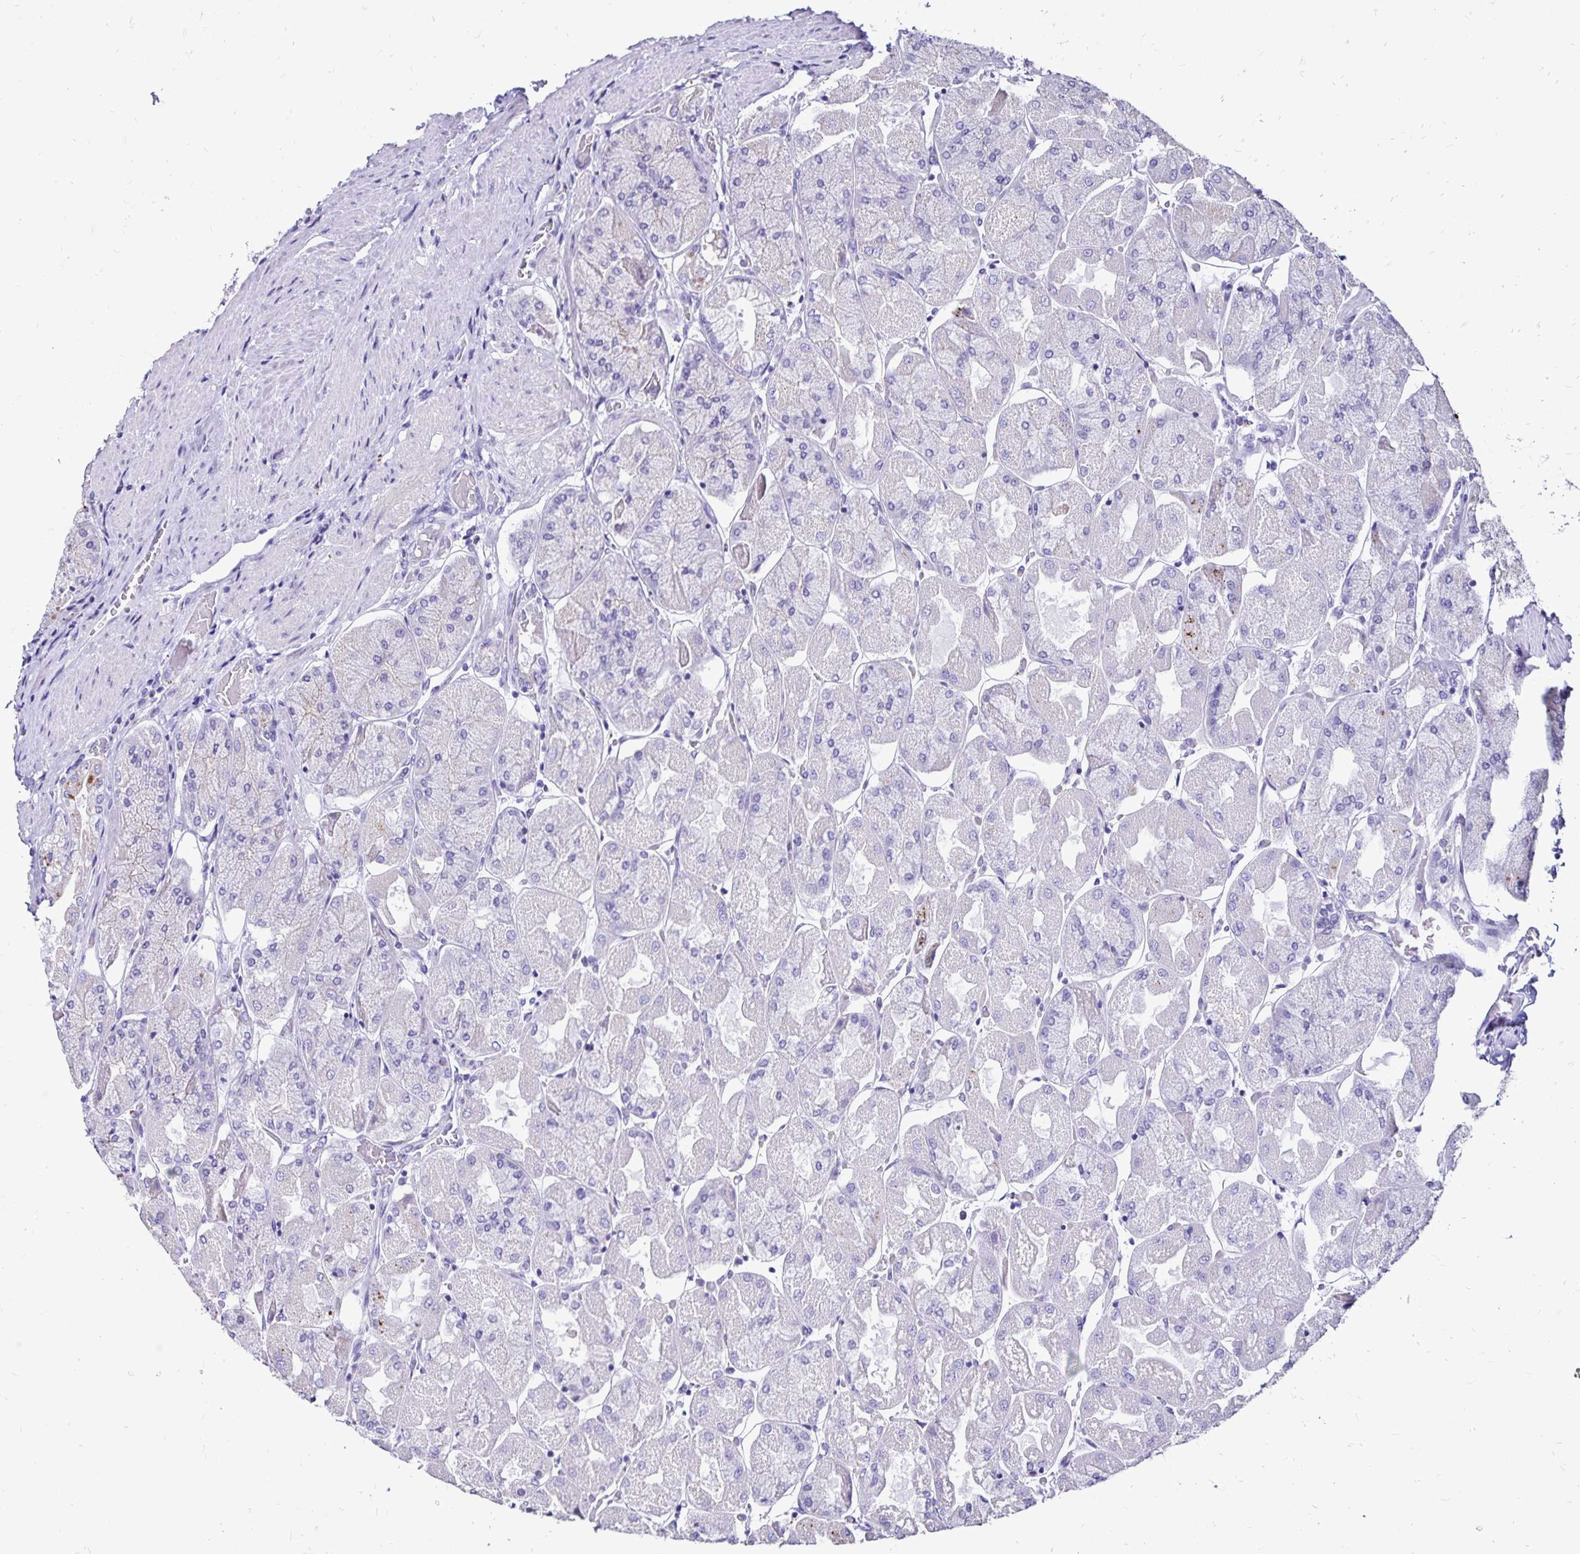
{"staining": {"intensity": "weak", "quantity": "<25%", "location": "cytoplasmic/membranous"}, "tissue": "stomach", "cell_type": "Glandular cells", "image_type": "normal", "snomed": [{"axis": "morphology", "description": "Normal tissue, NOS"}, {"axis": "topography", "description": "Stomach"}], "caption": "Micrograph shows no protein staining in glandular cells of normal stomach.", "gene": "EVPL", "patient": {"sex": "female", "age": 61}}